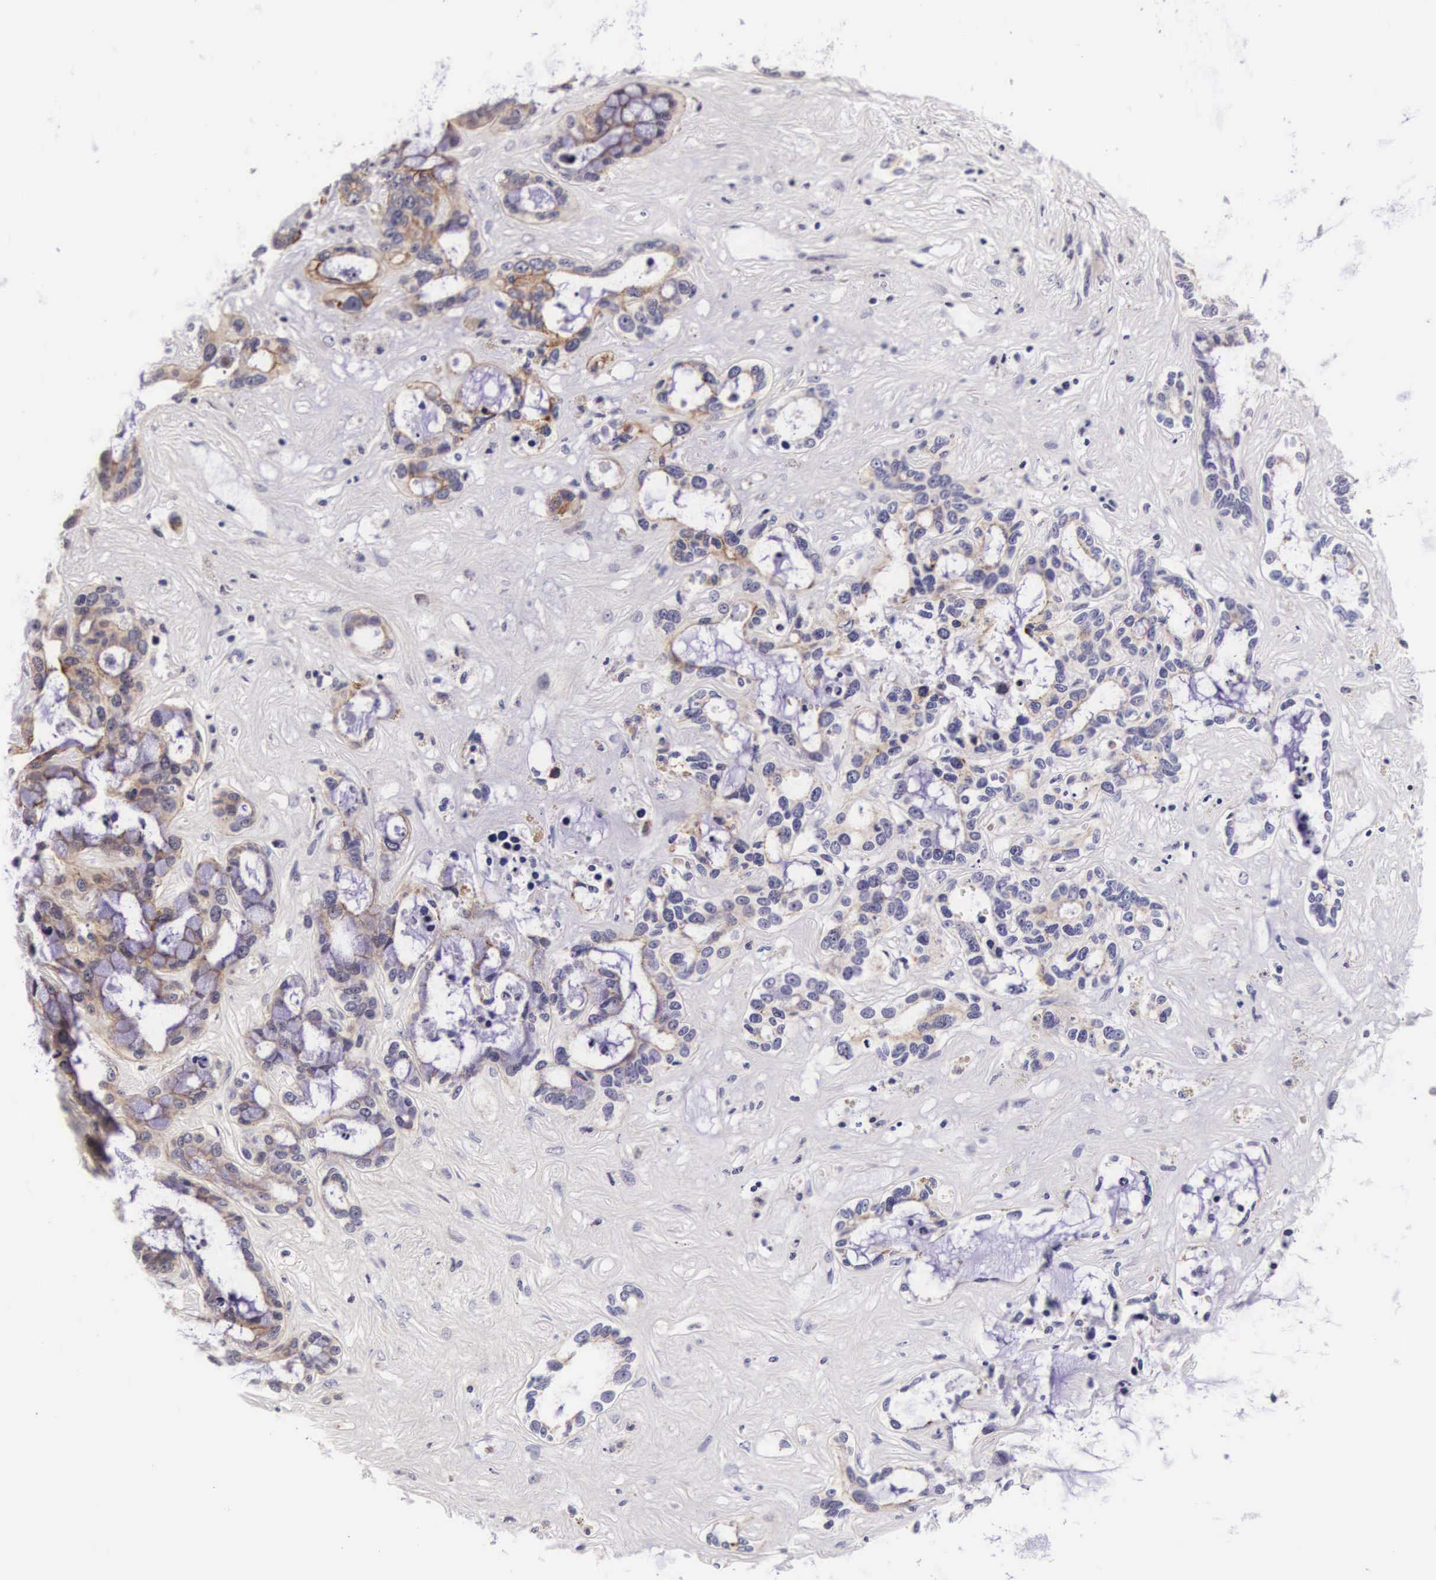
{"staining": {"intensity": "moderate", "quantity": "25%-75%", "location": "cytoplasmic/membranous"}, "tissue": "liver cancer", "cell_type": "Tumor cells", "image_type": "cancer", "snomed": [{"axis": "morphology", "description": "Cholangiocarcinoma"}, {"axis": "topography", "description": "Liver"}], "caption": "Human liver cancer stained with a protein marker exhibits moderate staining in tumor cells.", "gene": "PHETA2", "patient": {"sex": "female", "age": 65}}